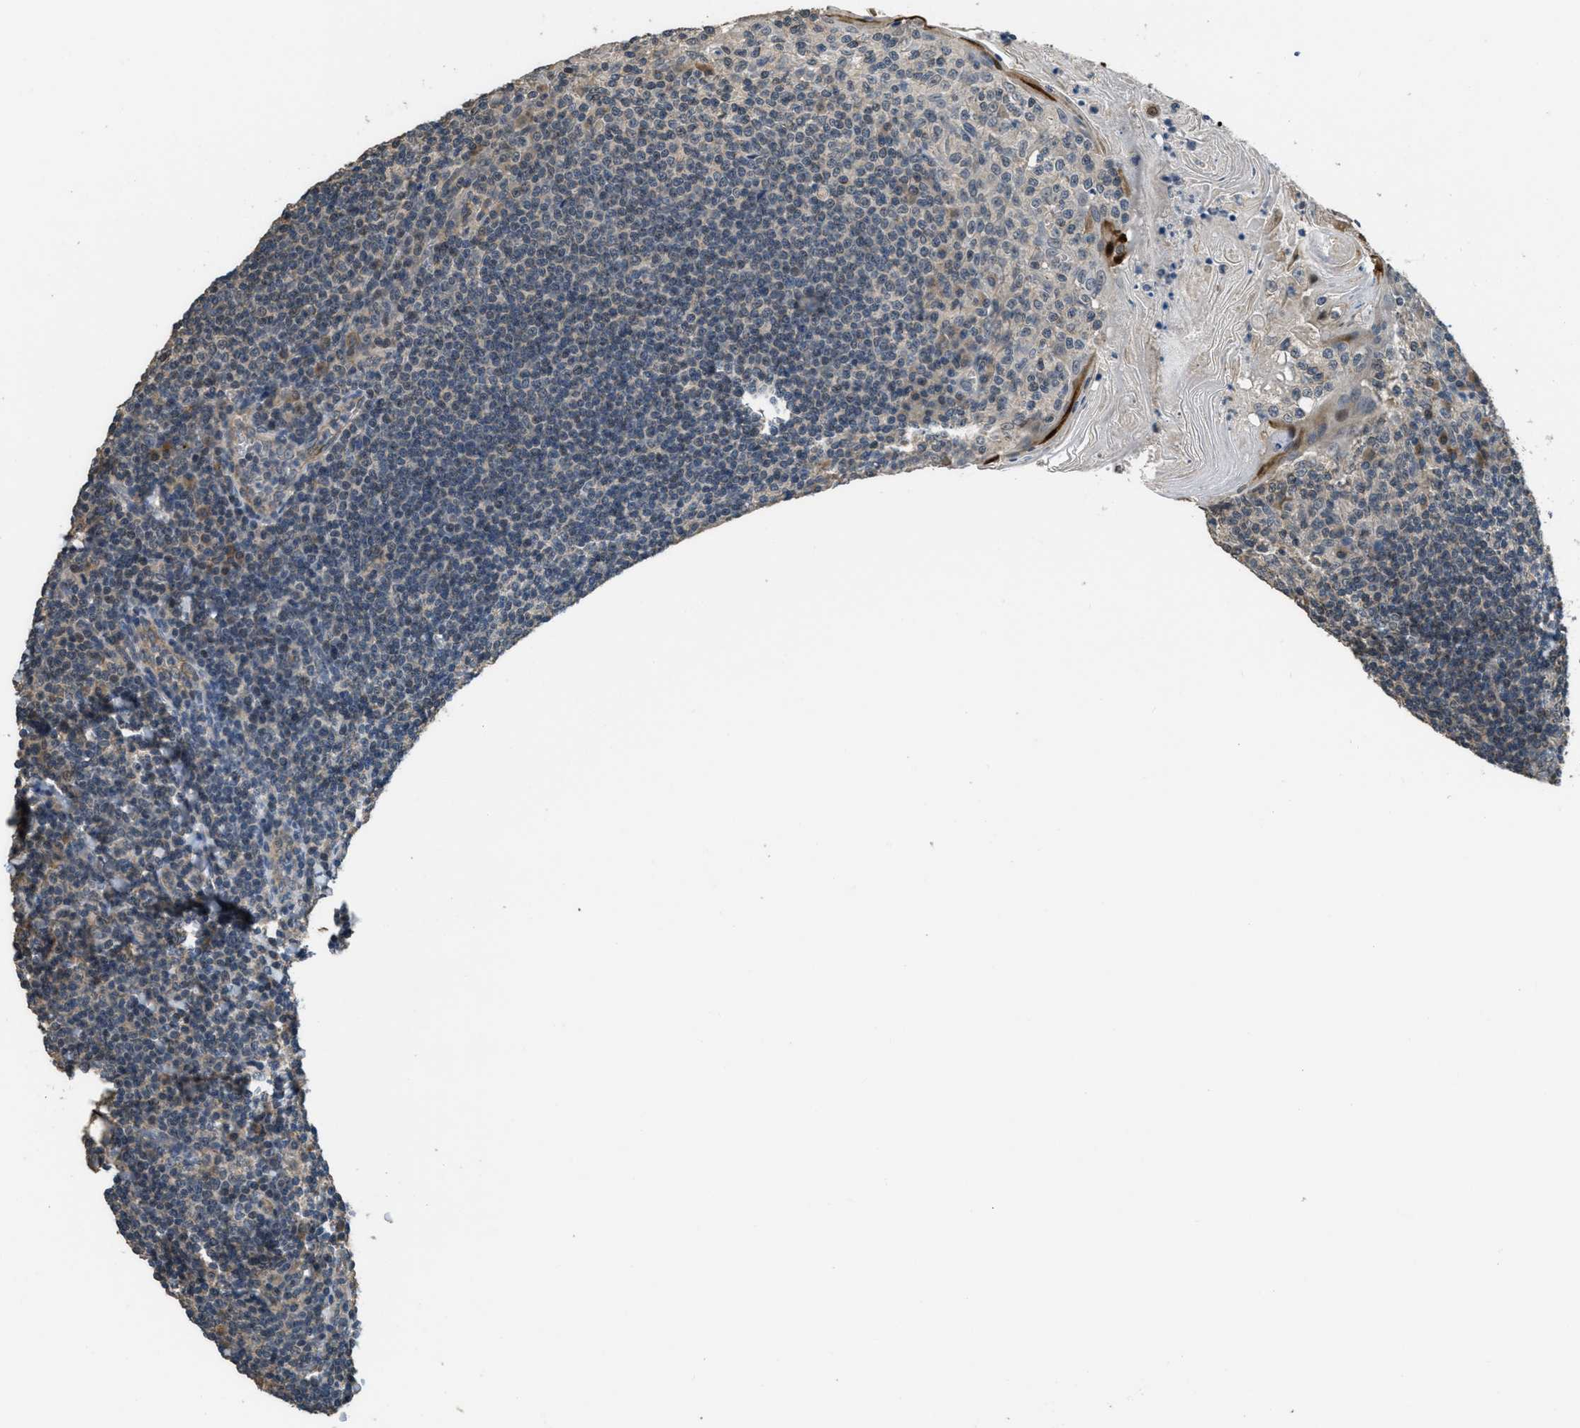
{"staining": {"intensity": "weak", "quantity": "<25%", "location": "cytoplasmic/membranous"}, "tissue": "tonsil", "cell_type": "Non-germinal center cells", "image_type": "normal", "snomed": [{"axis": "morphology", "description": "Normal tissue, NOS"}, {"axis": "topography", "description": "Tonsil"}], "caption": "The IHC histopathology image has no significant expression in non-germinal center cells of tonsil.", "gene": "NAT1", "patient": {"sex": "male", "age": 31}}